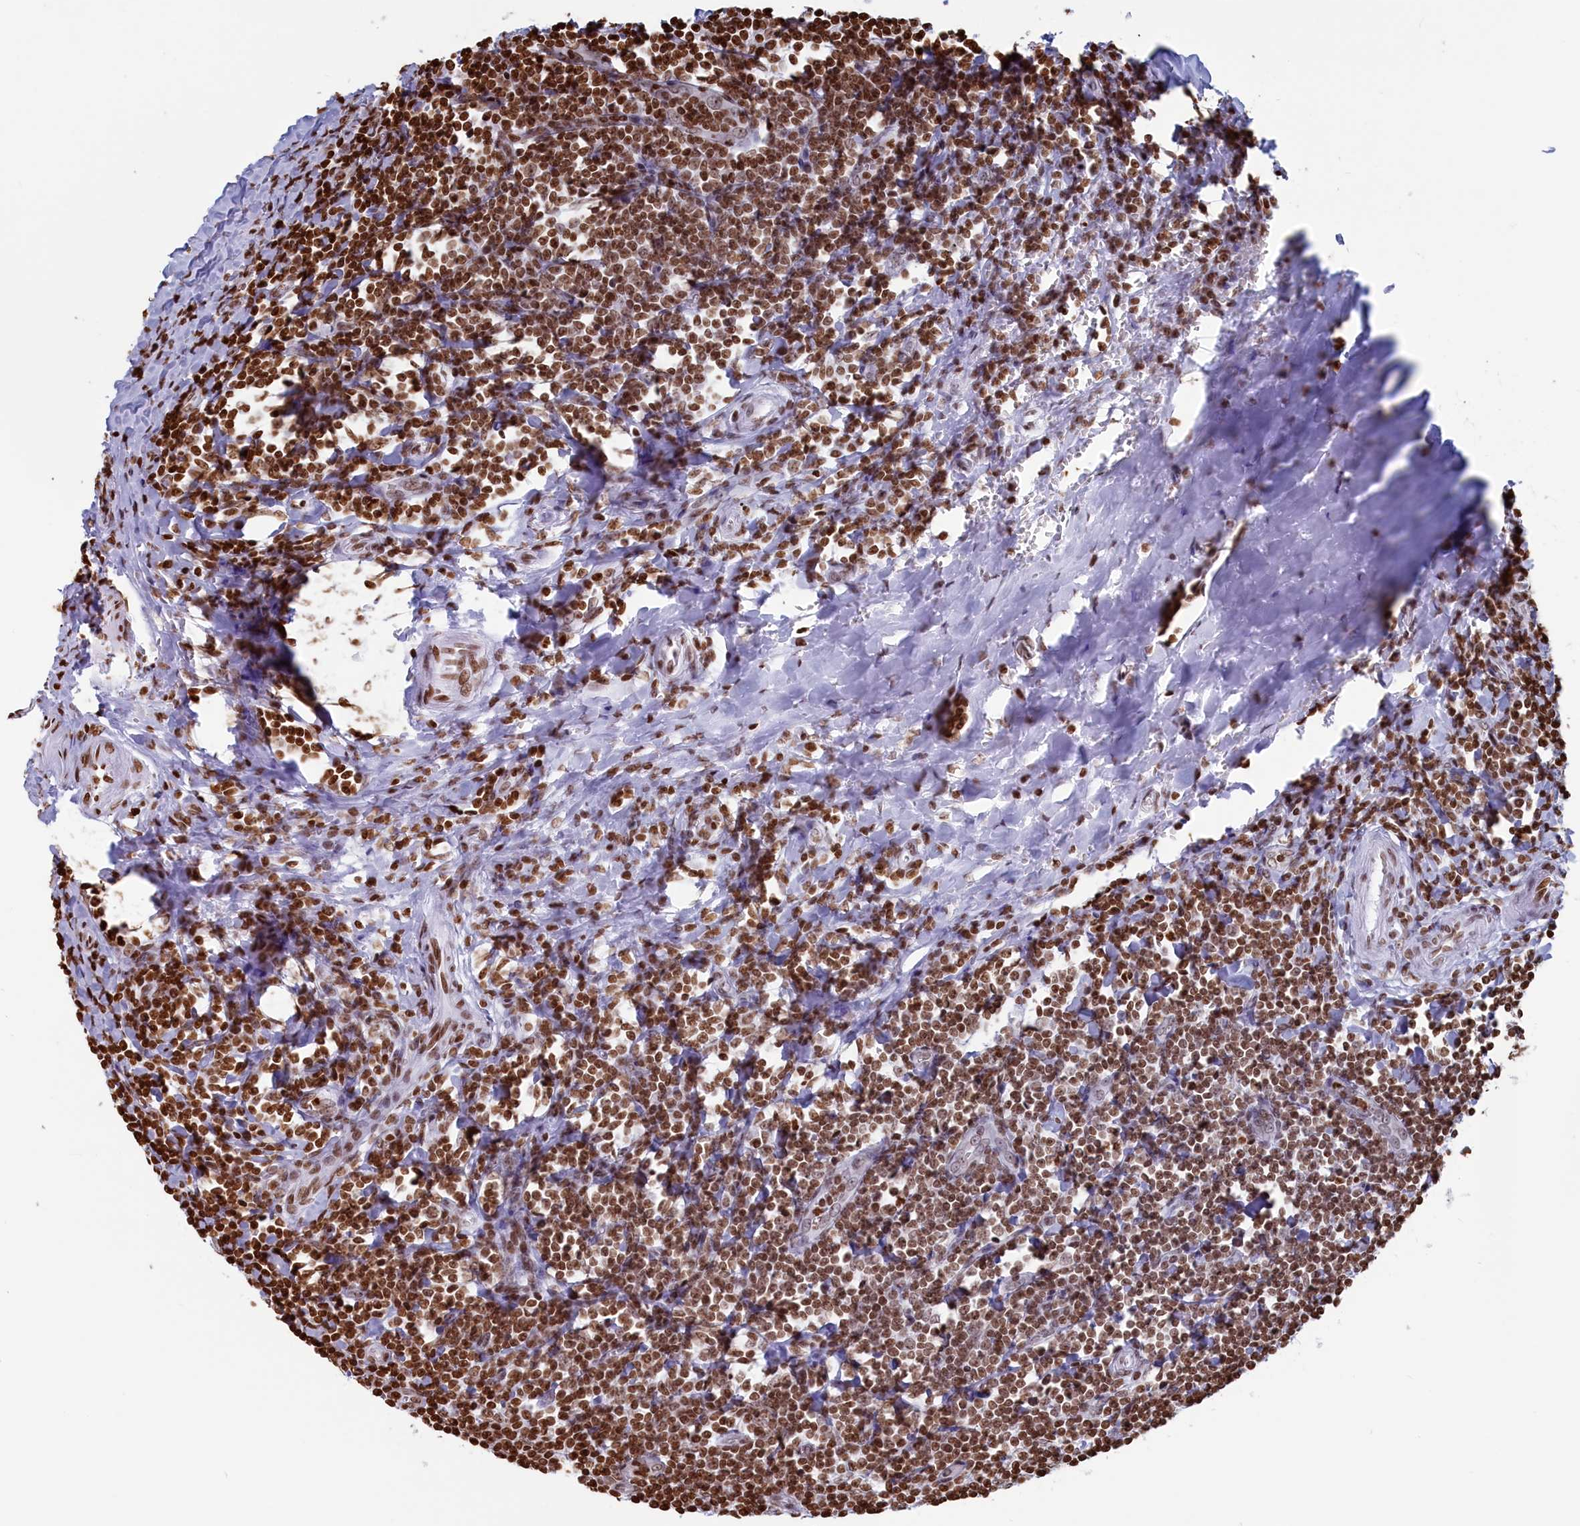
{"staining": {"intensity": "moderate", "quantity": ">75%", "location": "nuclear"}, "tissue": "tonsil", "cell_type": "Germinal center cells", "image_type": "normal", "snomed": [{"axis": "morphology", "description": "Normal tissue, NOS"}, {"axis": "topography", "description": "Tonsil"}], "caption": "DAB (3,3'-diaminobenzidine) immunohistochemical staining of benign human tonsil displays moderate nuclear protein staining in approximately >75% of germinal center cells.", "gene": "APOBEC3A", "patient": {"sex": "male", "age": 27}}